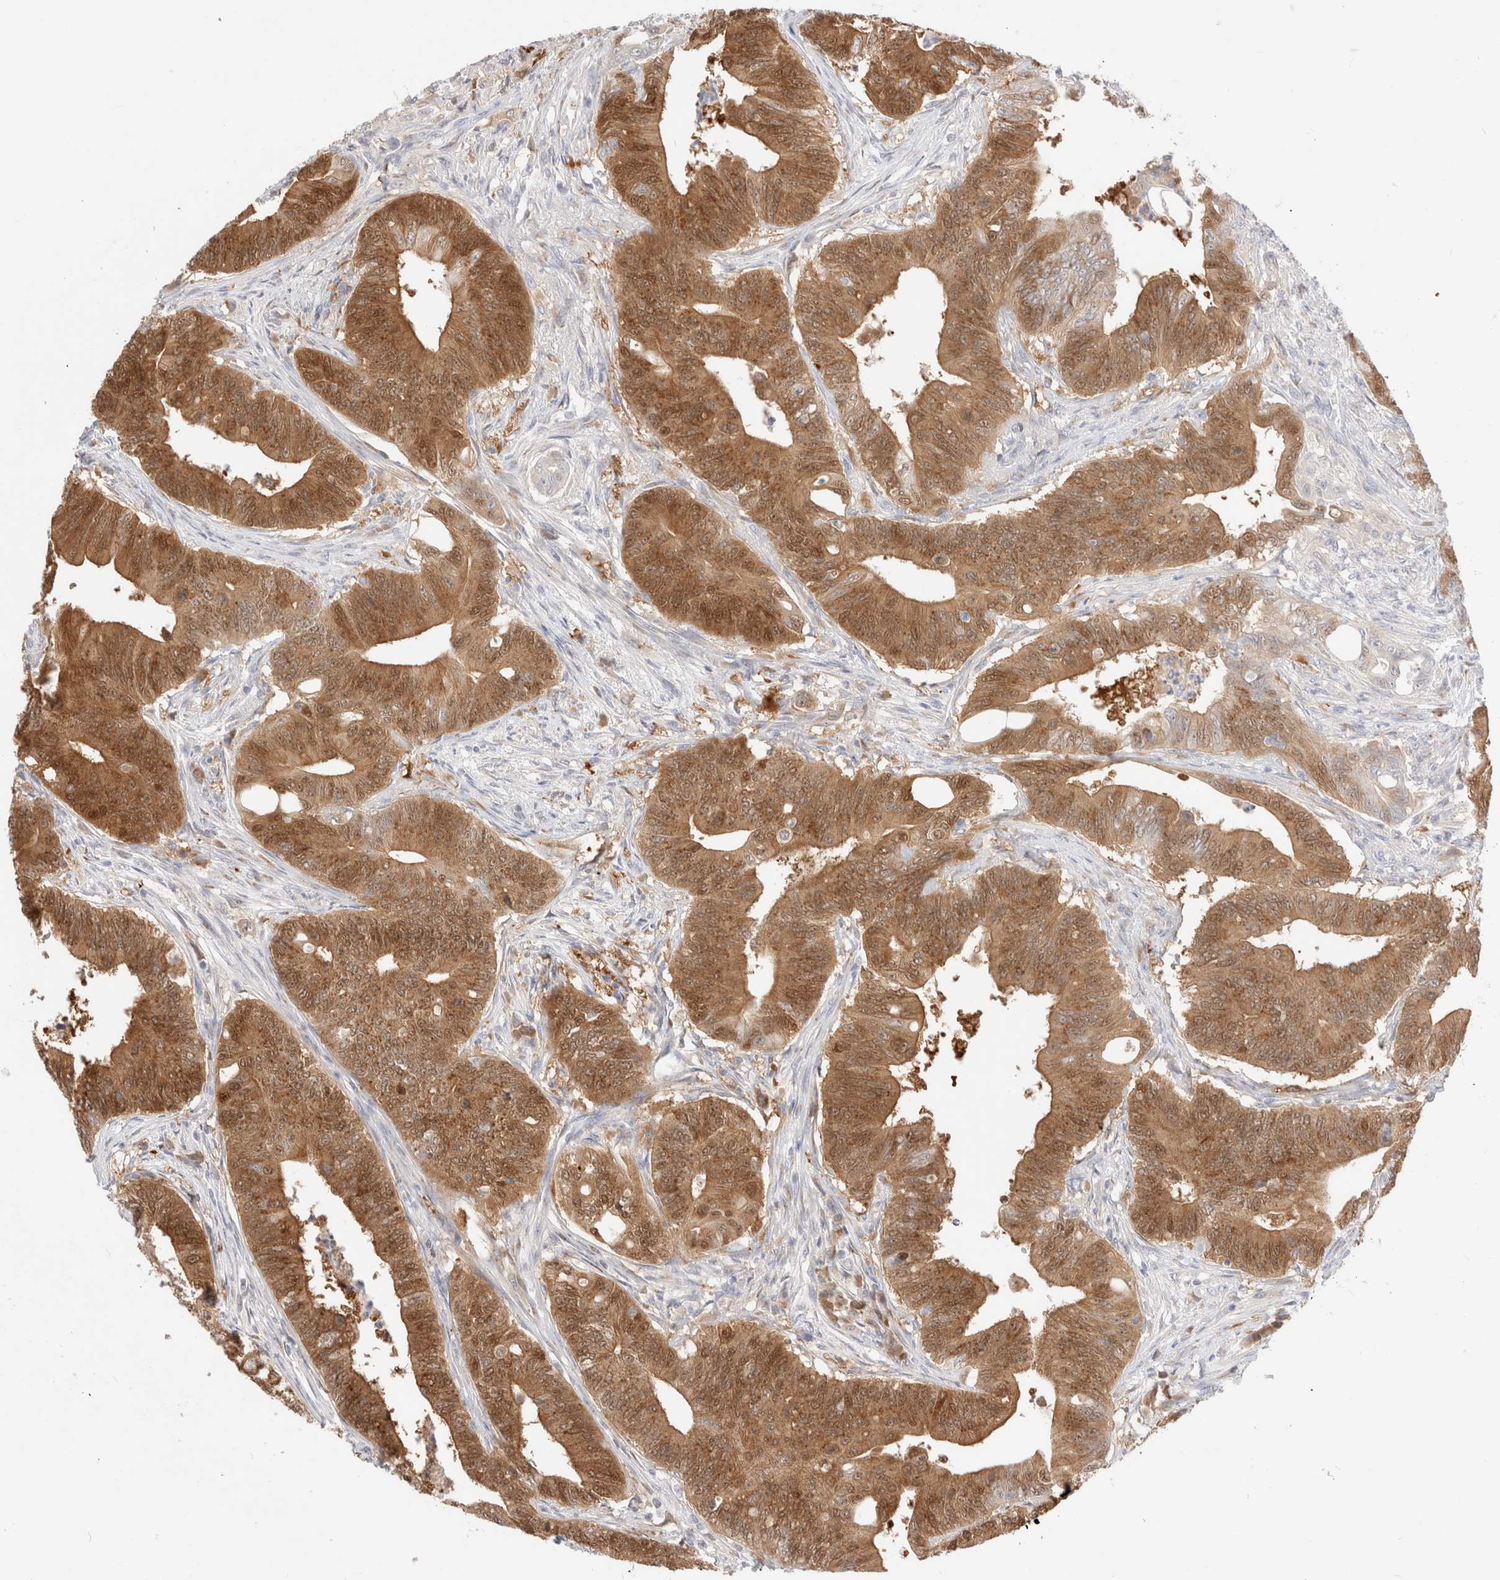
{"staining": {"intensity": "strong", "quantity": ">75%", "location": "cytoplasmic/membranous,nuclear"}, "tissue": "colorectal cancer", "cell_type": "Tumor cells", "image_type": "cancer", "snomed": [{"axis": "morphology", "description": "Adenoma, NOS"}, {"axis": "morphology", "description": "Adenocarcinoma, NOS"}, {"axis": "topography", "description": "Colon"}], "caption": "About >75% of tumor cells in human adenoma (colorectal) display strong cytoplasmic/membranous and nuclear protein staining as visualized by brown immunohistochemical staining.", "gene": "EFCAB13", "patient": {"sex": "male", "age": 79}}